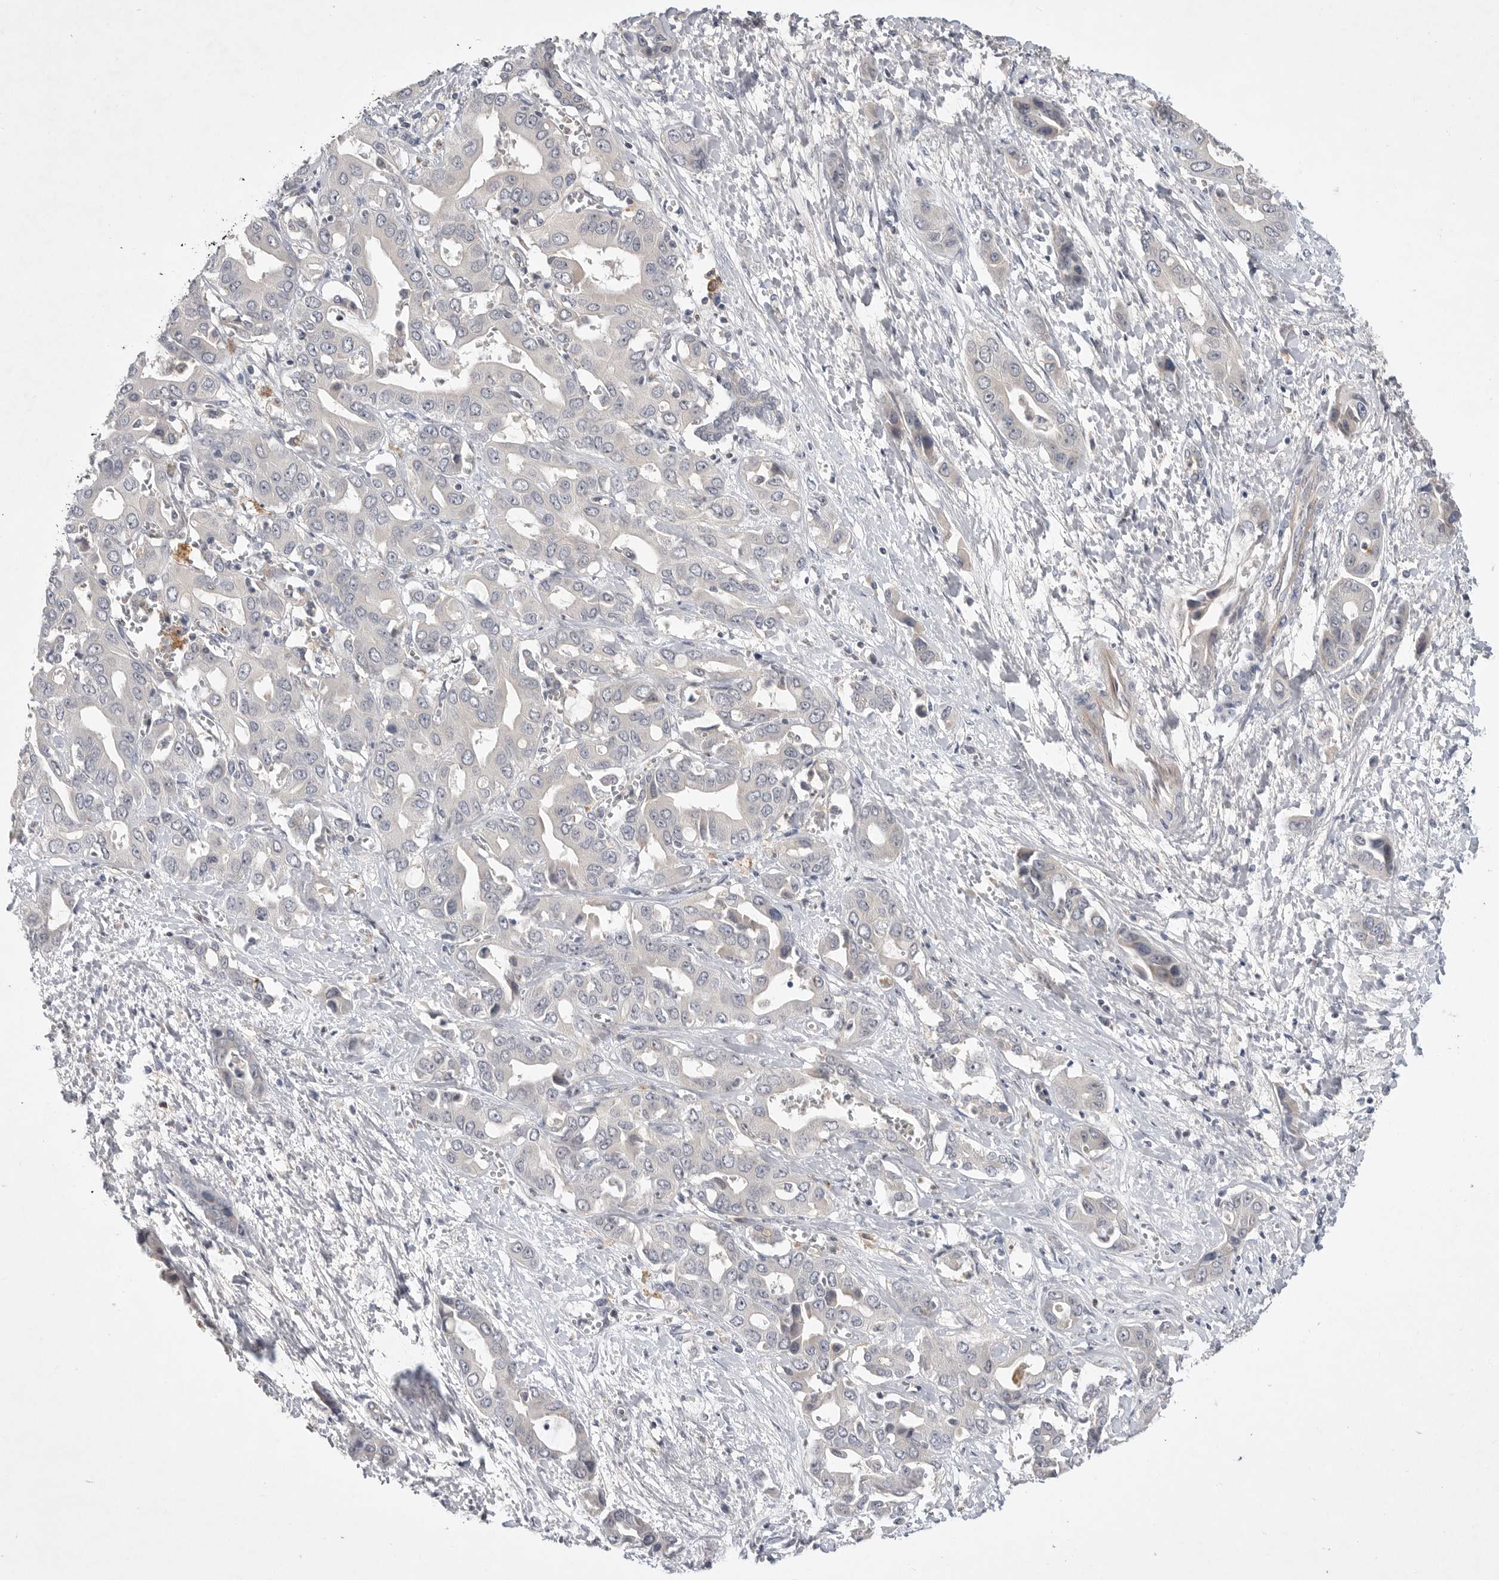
{"staining": {"intensity": "negative", "quantity": "none", "location": "none"}, "tissue": "liver cancer", "cell_type": "Tumor cells", "image_type": "cancer", "snomed": [{"axis": "morphology", "description": "Cholangiocarcinoma"}, {"axis": "topography", "description": "Liver"}], "caption": "Photomicrograph shows no significant protein expression in tumor cells of liver cancer (cholangiocarcinoma). (DAB (3,3'-diaminobenzidine) immunohistochemistry (IHC) visualized using brightfield microscopy, high magnification).", "gene": "ITGAD", "patient": {"sex": "female", "age": 52}}